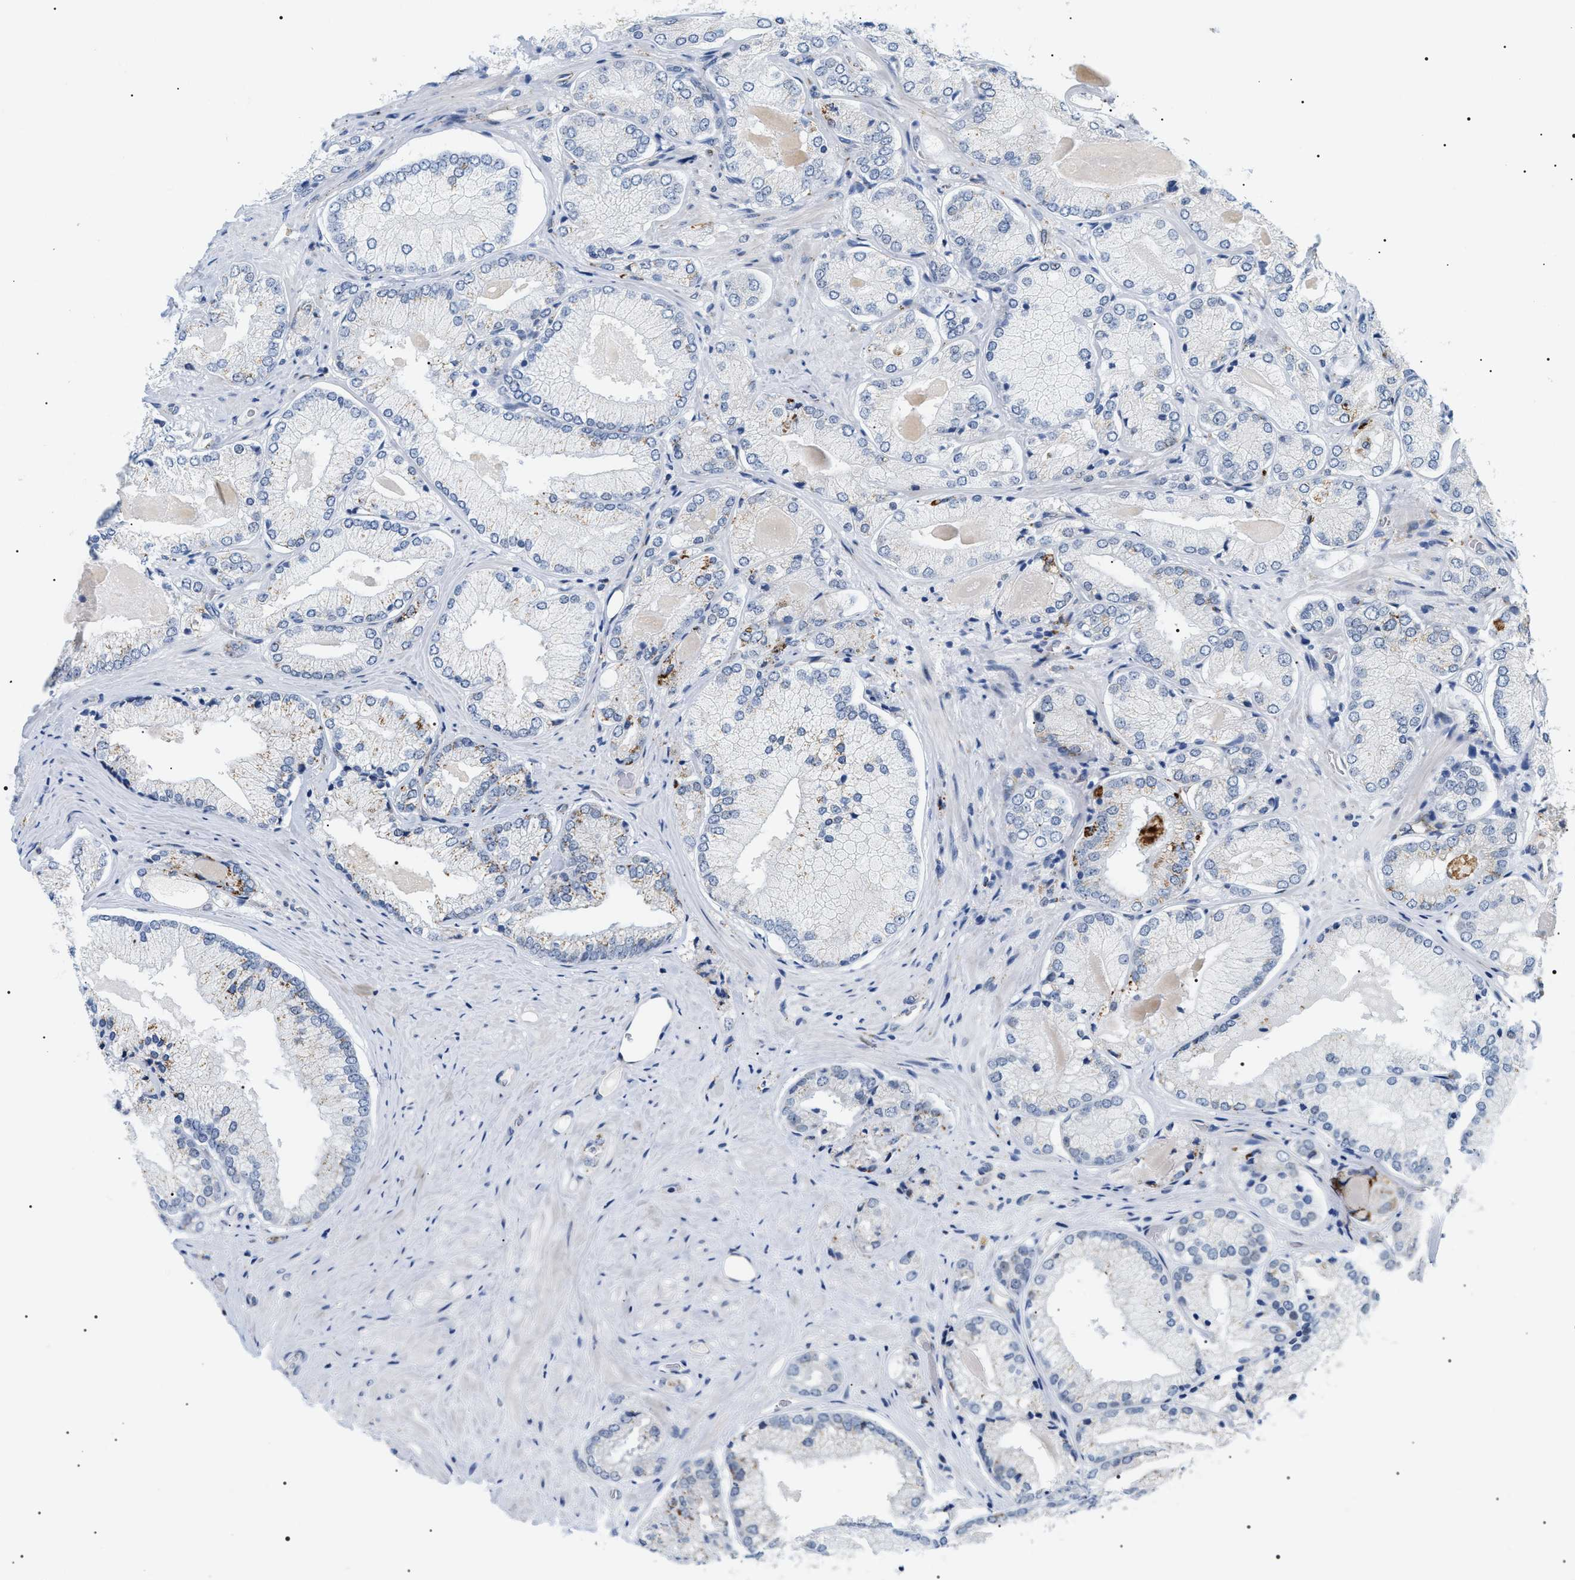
{"staining": {"intensity": "negative", "quantity": "none", "location": "none"}, "tissue": "prostate cancer", "cell_type": "Tumor cells", "image_type": "cancer", "snomed": [{"axis": "morphology", "description": "Adenocarcinoma, Low grade"}, {"axis": "topography", "description": "Prostate"}], "caption": "Immunohistochemistry (IHC) image of neoplastic tissue: human prostate cancer (adenocarcinoma (low-grade)) stained with DAB displays no significant protein staining in tumor cells. (DAB immunohistochemistry (IHC) visualized using brightfield microscopy, high magnification).", "gene": "HSD17B11", "patient": {"sex": "male", "age": 65}}